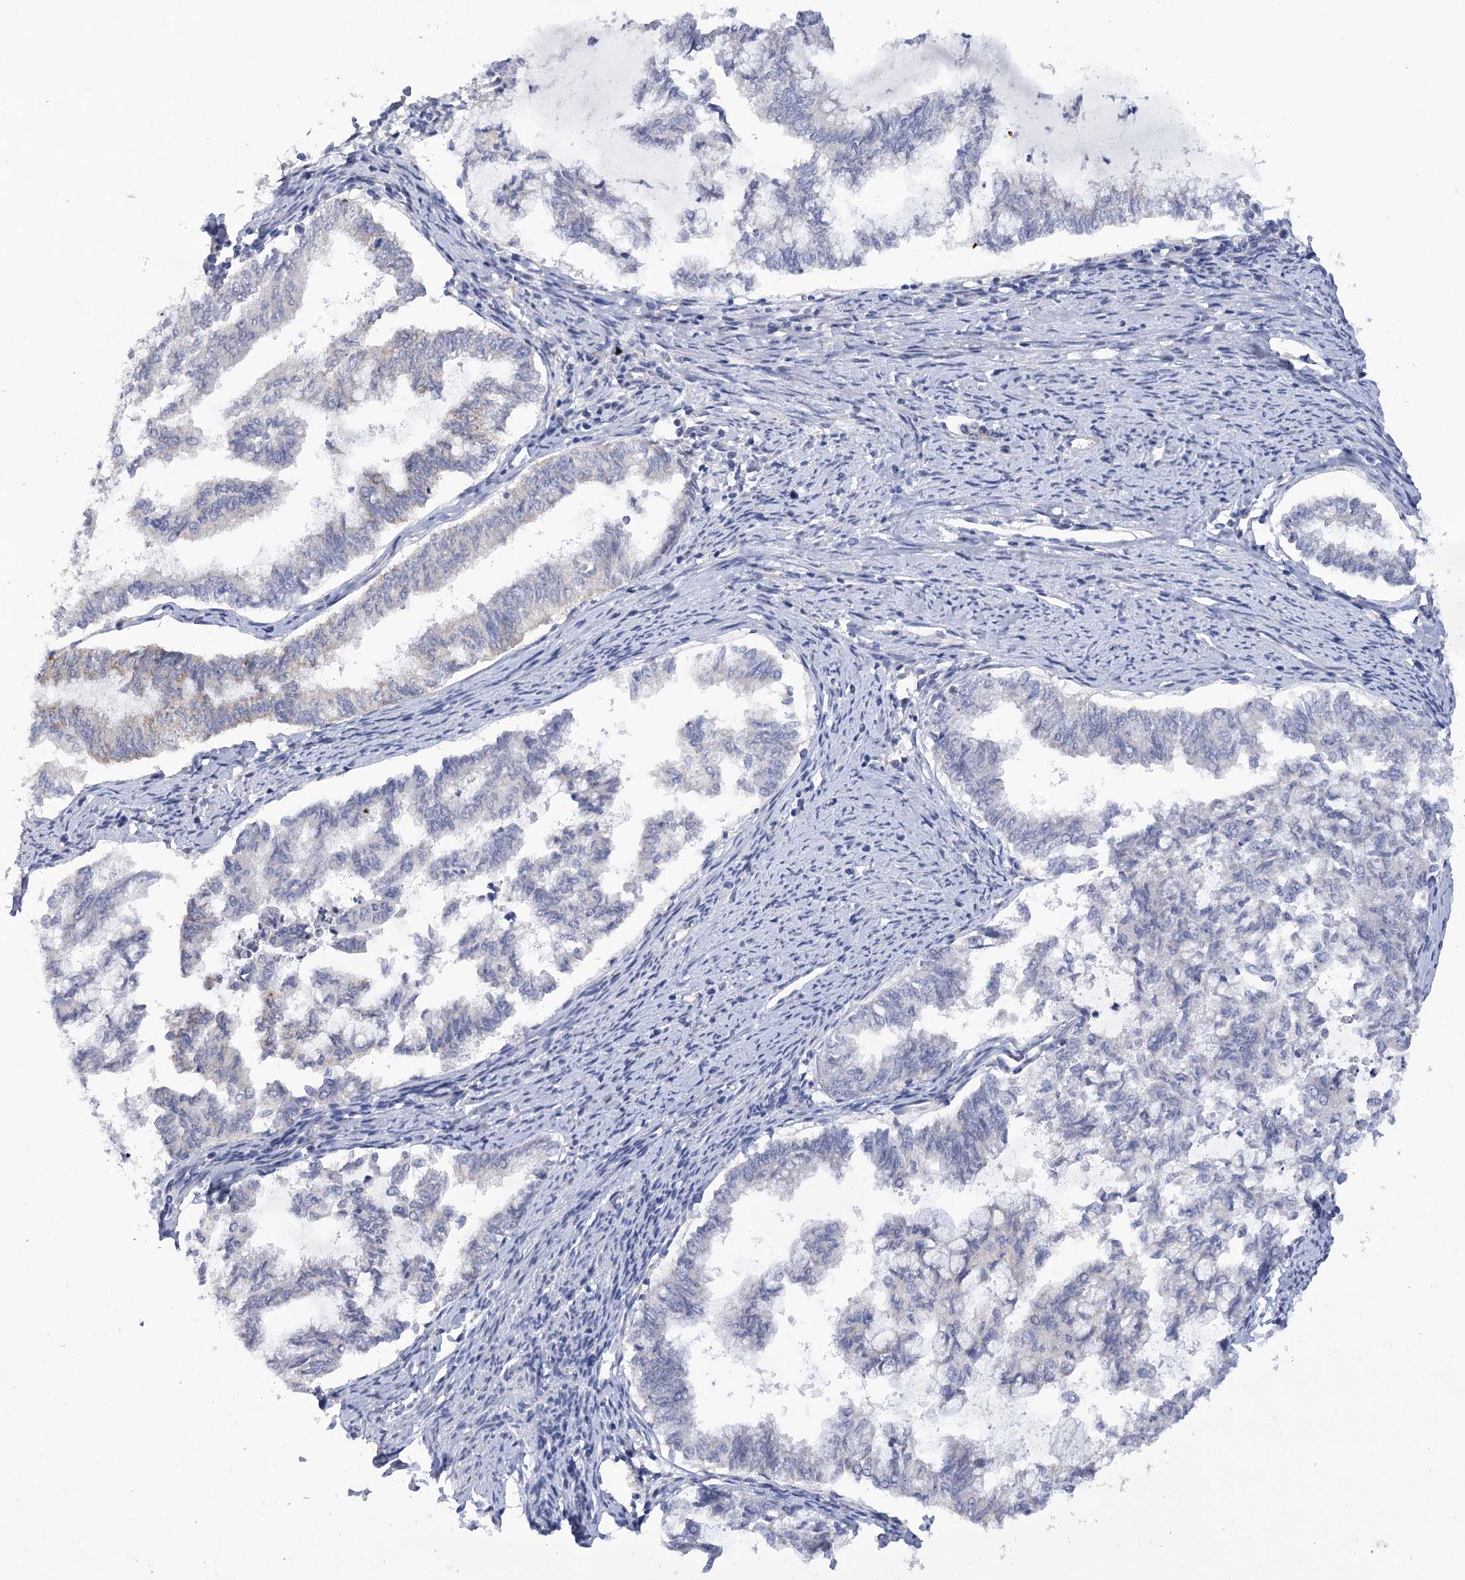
{"staining": {"intensity": "negative", "quantity": "none", "location": "none"}, "tissue": "endometrial cancer", "cell_type": "Tumor cells", "image_type": "cancer", "snomed": [{"axis": "morphology", "description": "Adenocarcinoma, NOS"}, {"axis": "topography", "description": "Endometrium"}], "caption": "Protein analysis of endometrial cancer demonstrates no significant positivity in tumor cells.", "gene": "DCUN1D1", "patient": {"sex": "female", "age": 79}}